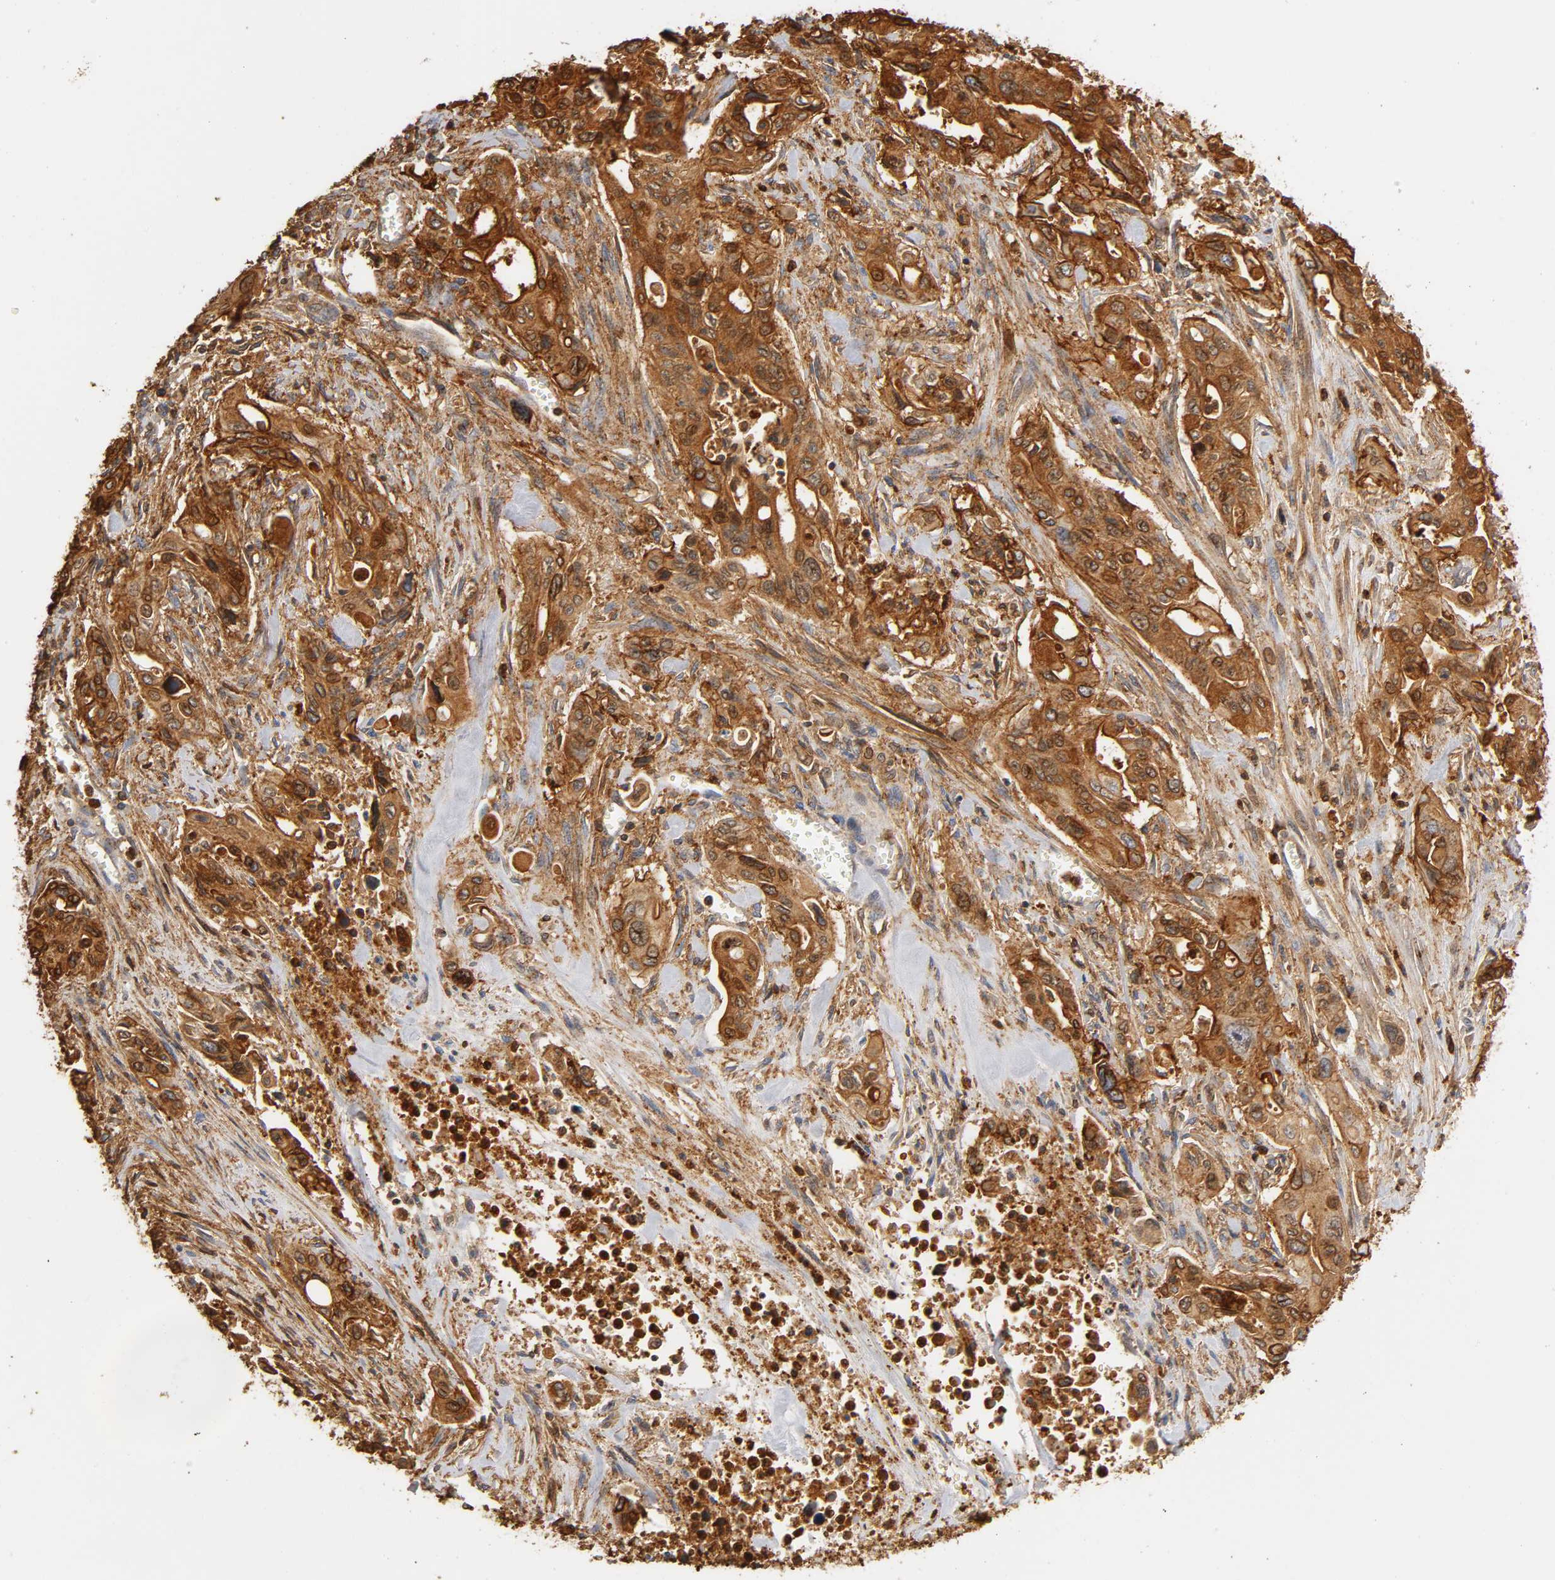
{"staining": {"intensity": "moderate", "quantity": ">75%", "location": "cytoplasmic/membranous,nuclear"}, "tissue": "pancreatic cancer", "cell_type": "Tumor cells", "image_type": "cancer", "snomed": [{"axis": "morphology", "description": "Adenocarcinoma, NOS"}, {"axis": "topography", "description": "Pancreas"}], "caption": "Brown immunohistochemical staining in human pancreatic cancer (adenocarcinoma) exhibits moderate cytoplasmic/membranous and nuclear expression in approximately >75% of tumor cells. The staining is performed using DAB brown chromogen to label protein expression. The nuclei are counter-stained blue using hematoxylin.", "gene": "ANXA11", "patient": {"sex": "male", "age": 77}}